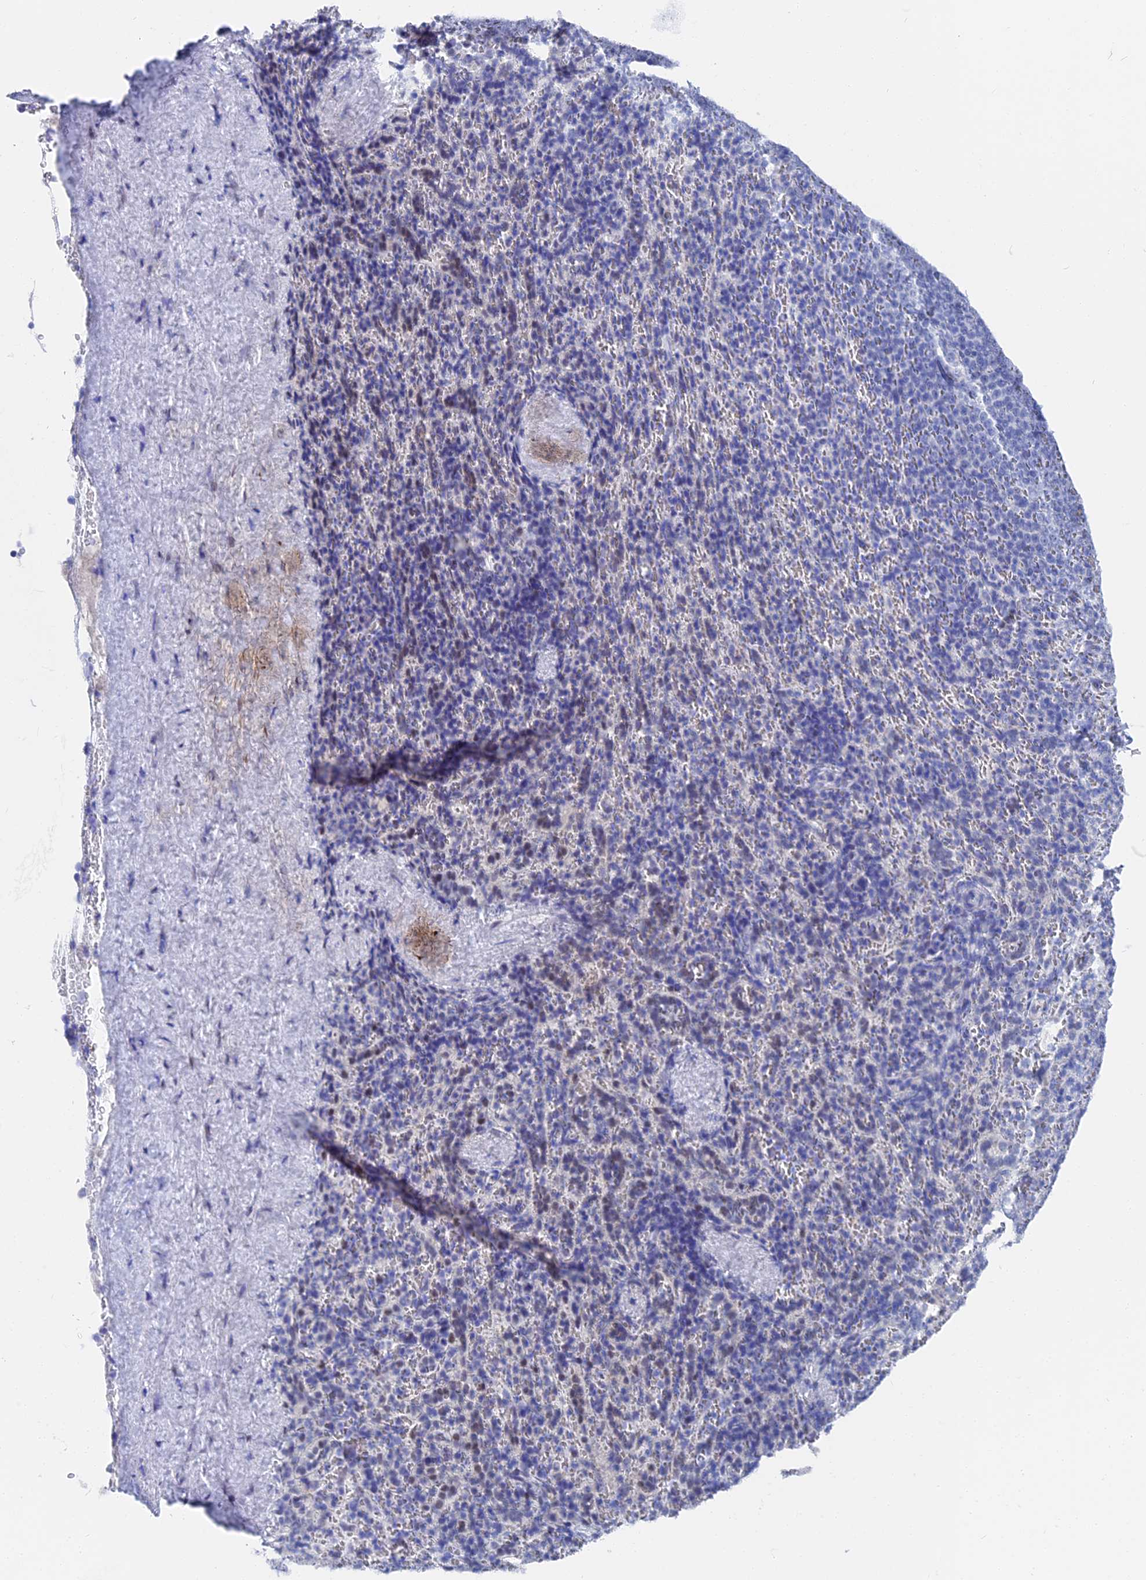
{"staining": {"intensity": "negative", "quantity": "none", "location": "none"}, "tissue": "spleen", "cell_type": "Cells in red pulp", "image_type": "normal", "snomed": [{"axis": "morphology", "description": "Normal tissue, NOS"}, {"axis": "topography", "description": "Spleen"}], "caption": "Cells in red pulp are negative for brown protein staining in unremarkable spleen.", "gene": "VPS33B", "patient": {"sex": "female", "age": 21}}